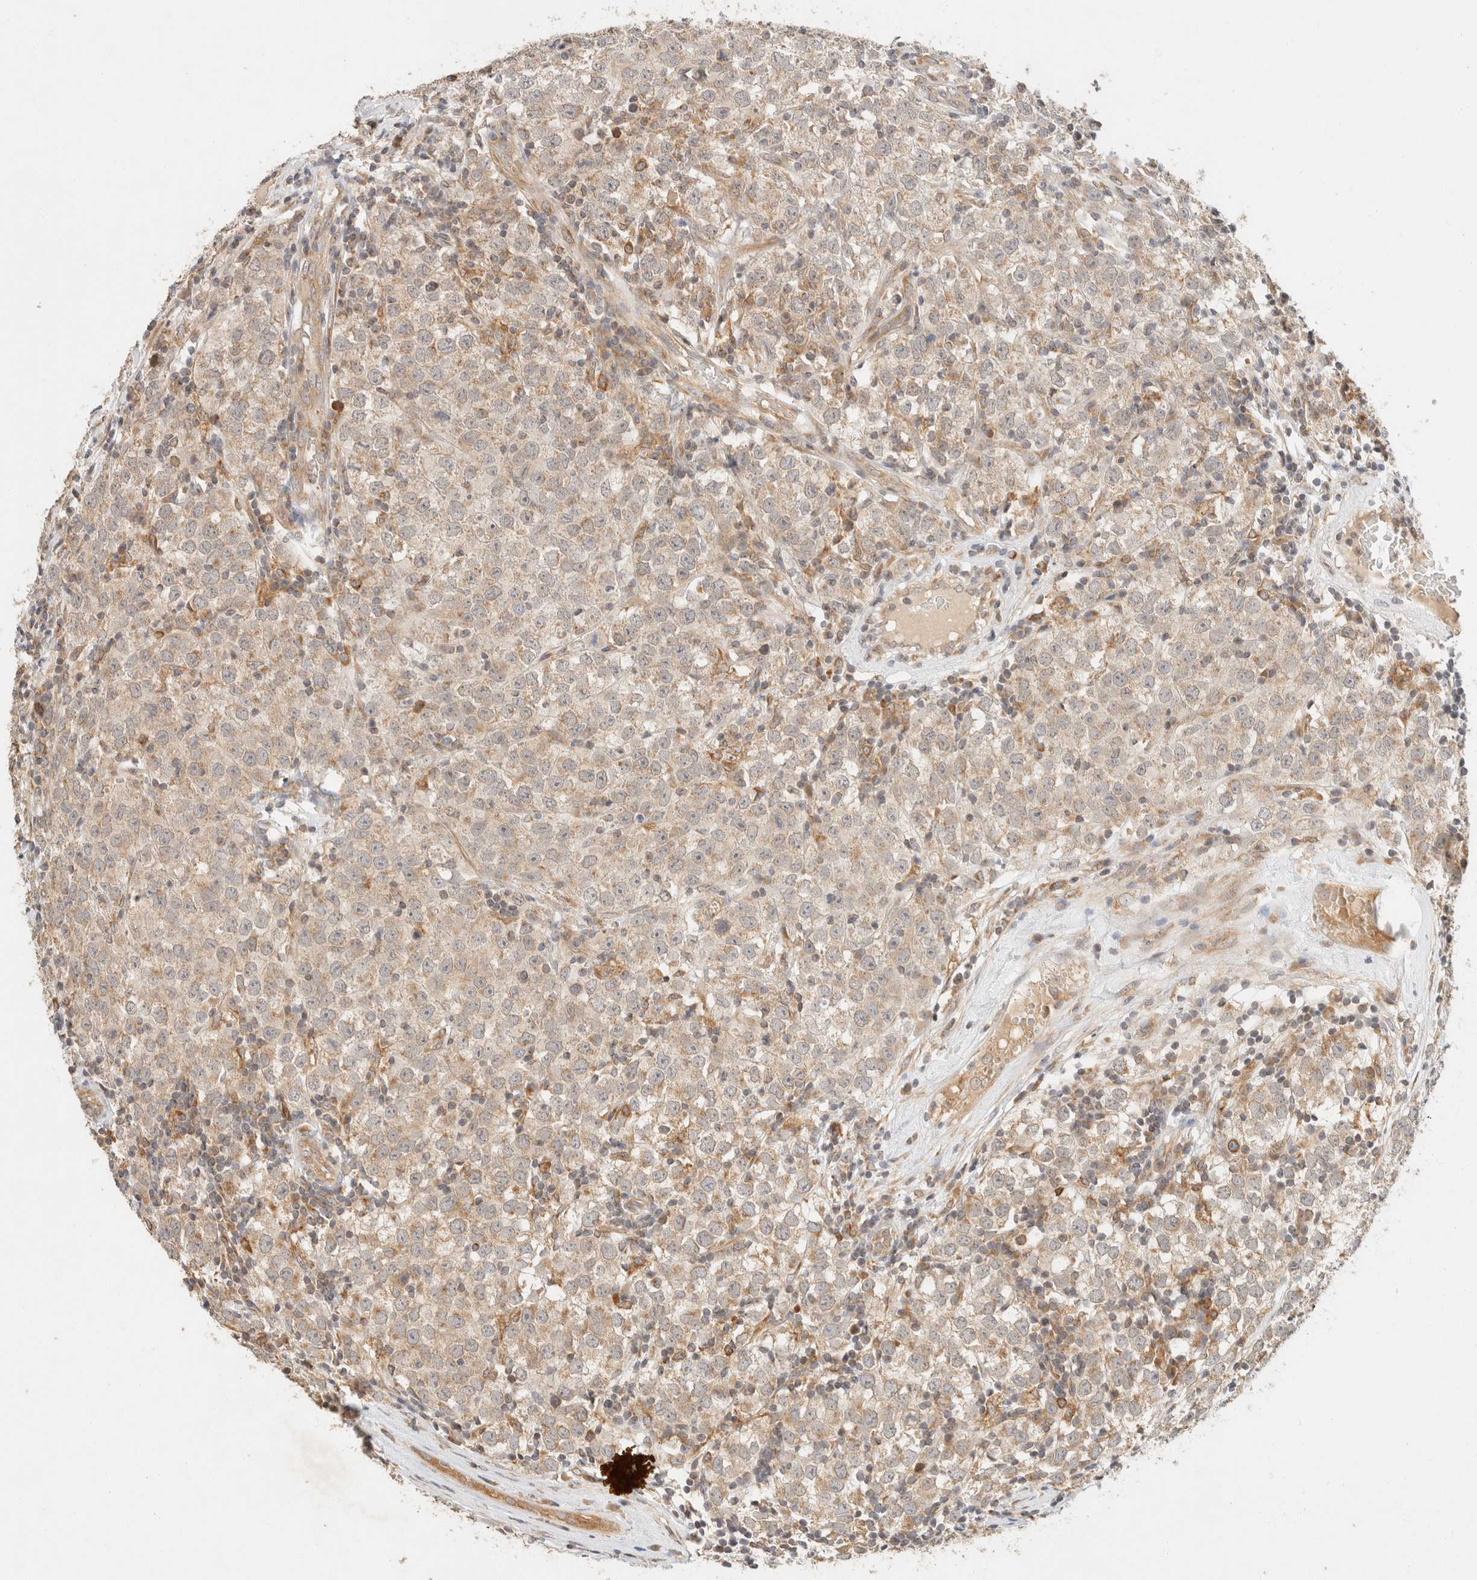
{"staining": {"intensity": "weak", "quantity": "<25%", "location": "cytoplasmic/membranous"}, "tissue": "testis cancer", "cell_type": "Tumor cells", "image_type": "cancer", "snomed": [{"axis": "morphology", "description": "Seminoma, NOS"}, {"axis": "morphology", "description": "Carcinoma, Embryonal, NOS"}, {"axis": "topography", "description": "Testis"}], "caption": "DAB (3,3'-diaminobenzidine) immunohistochemical staining of testis cancer (seminoma) displays no significant expression in tumor cells.", "gene": "TACC1", "patient": {"sex": "male", "age": 28}}